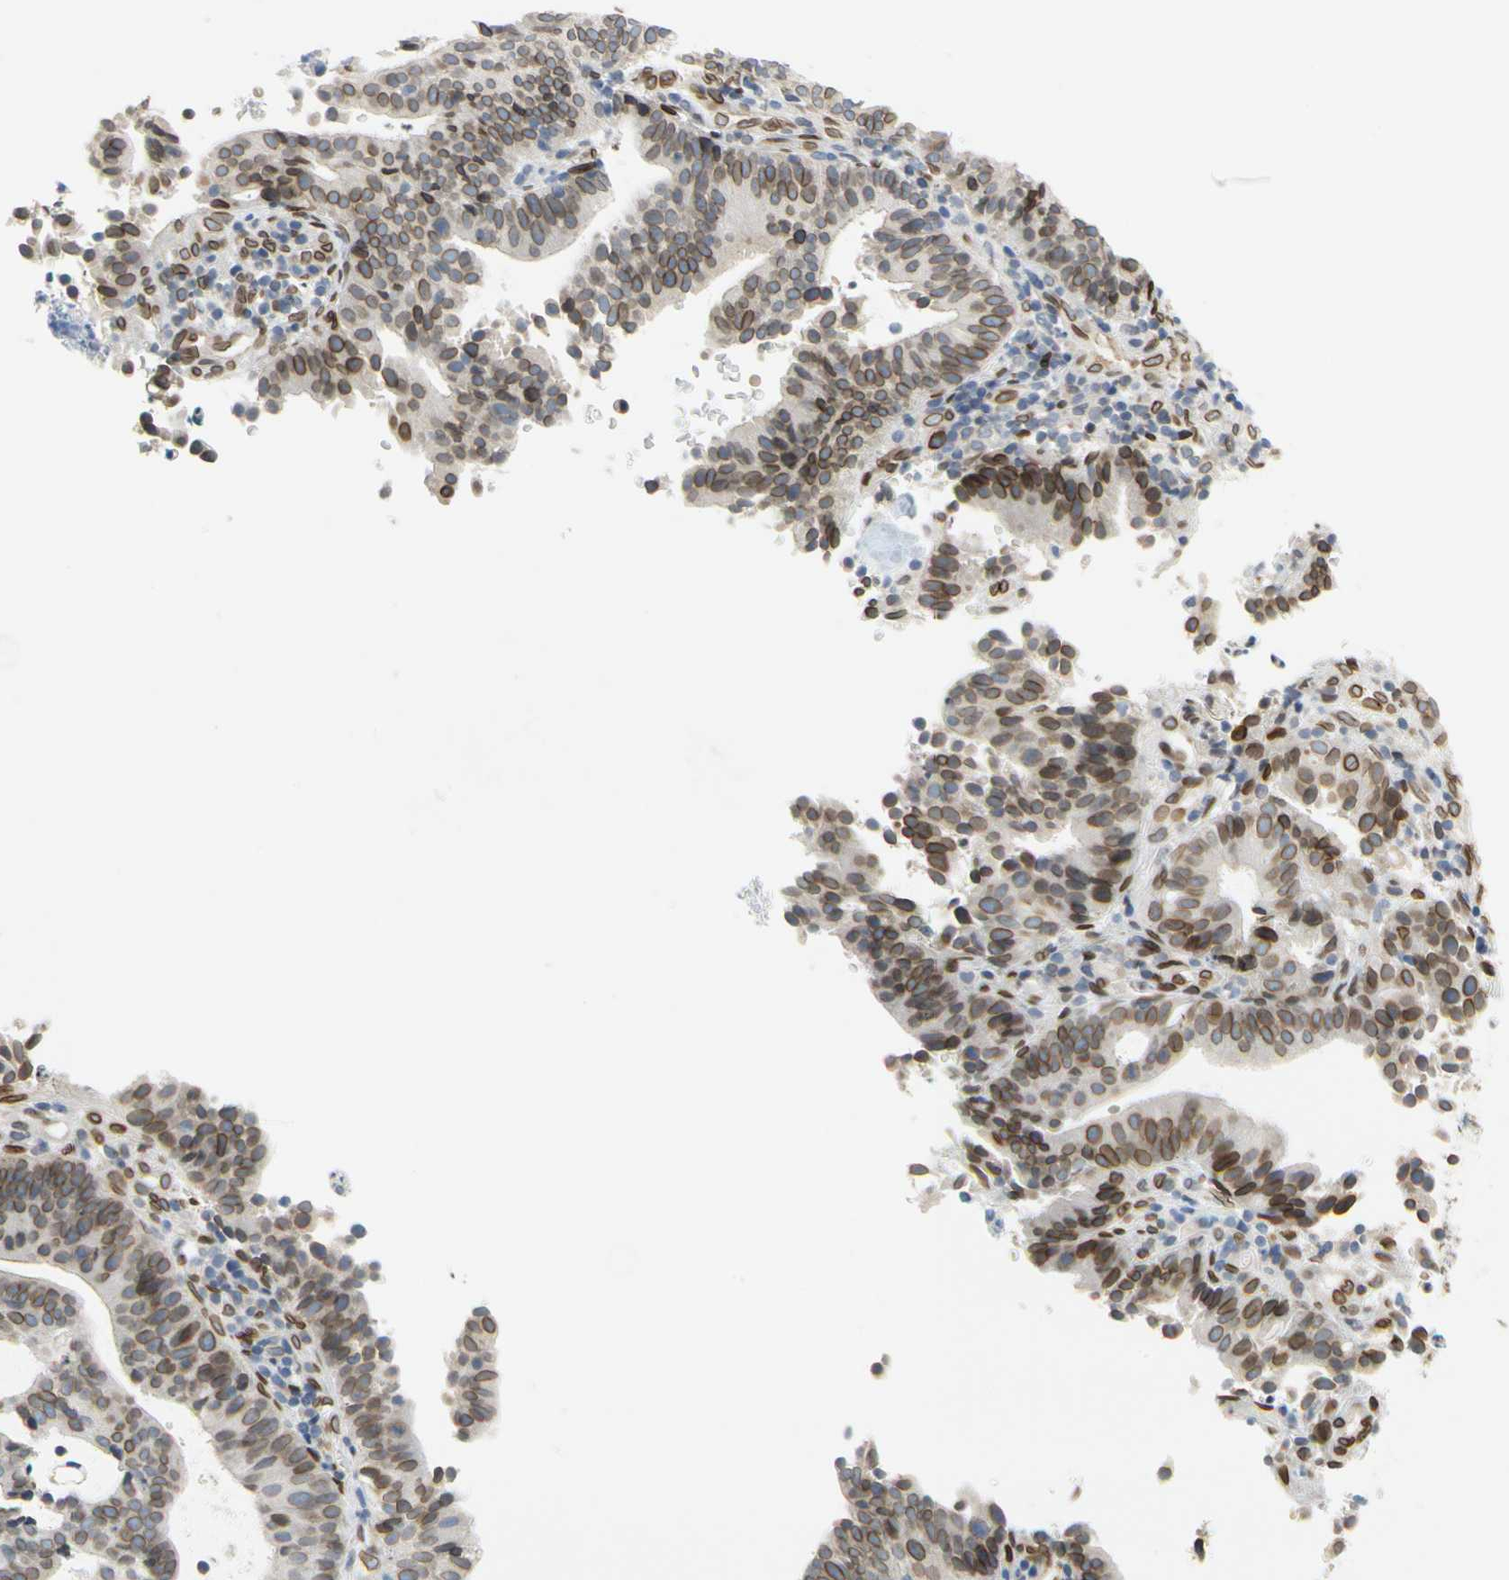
{"staining": {"intensity": "moderate", "quantity": "25%-75%", "location": "cytoplasmic/membranous,nuclear"}, "tissue": "endometrial cancer", "cell_type": "Tumor cells", "image_type": "cancer", "snomed": [{"axis": "morphology", "description": "Adenocarcinoma, NOS"}, {"axis": "topography", "description": "Uterus"}], "caption": "Endometrial cancer (adenocarcinoma) was stained to show a protein in brown. There is medium levels of moderate cytoplasmic/membranous and nuclear positivity in approximately 25%-75% of tumor cells.", "gene": "SUN1", "patient": {"sex": "female", "age": 83}}